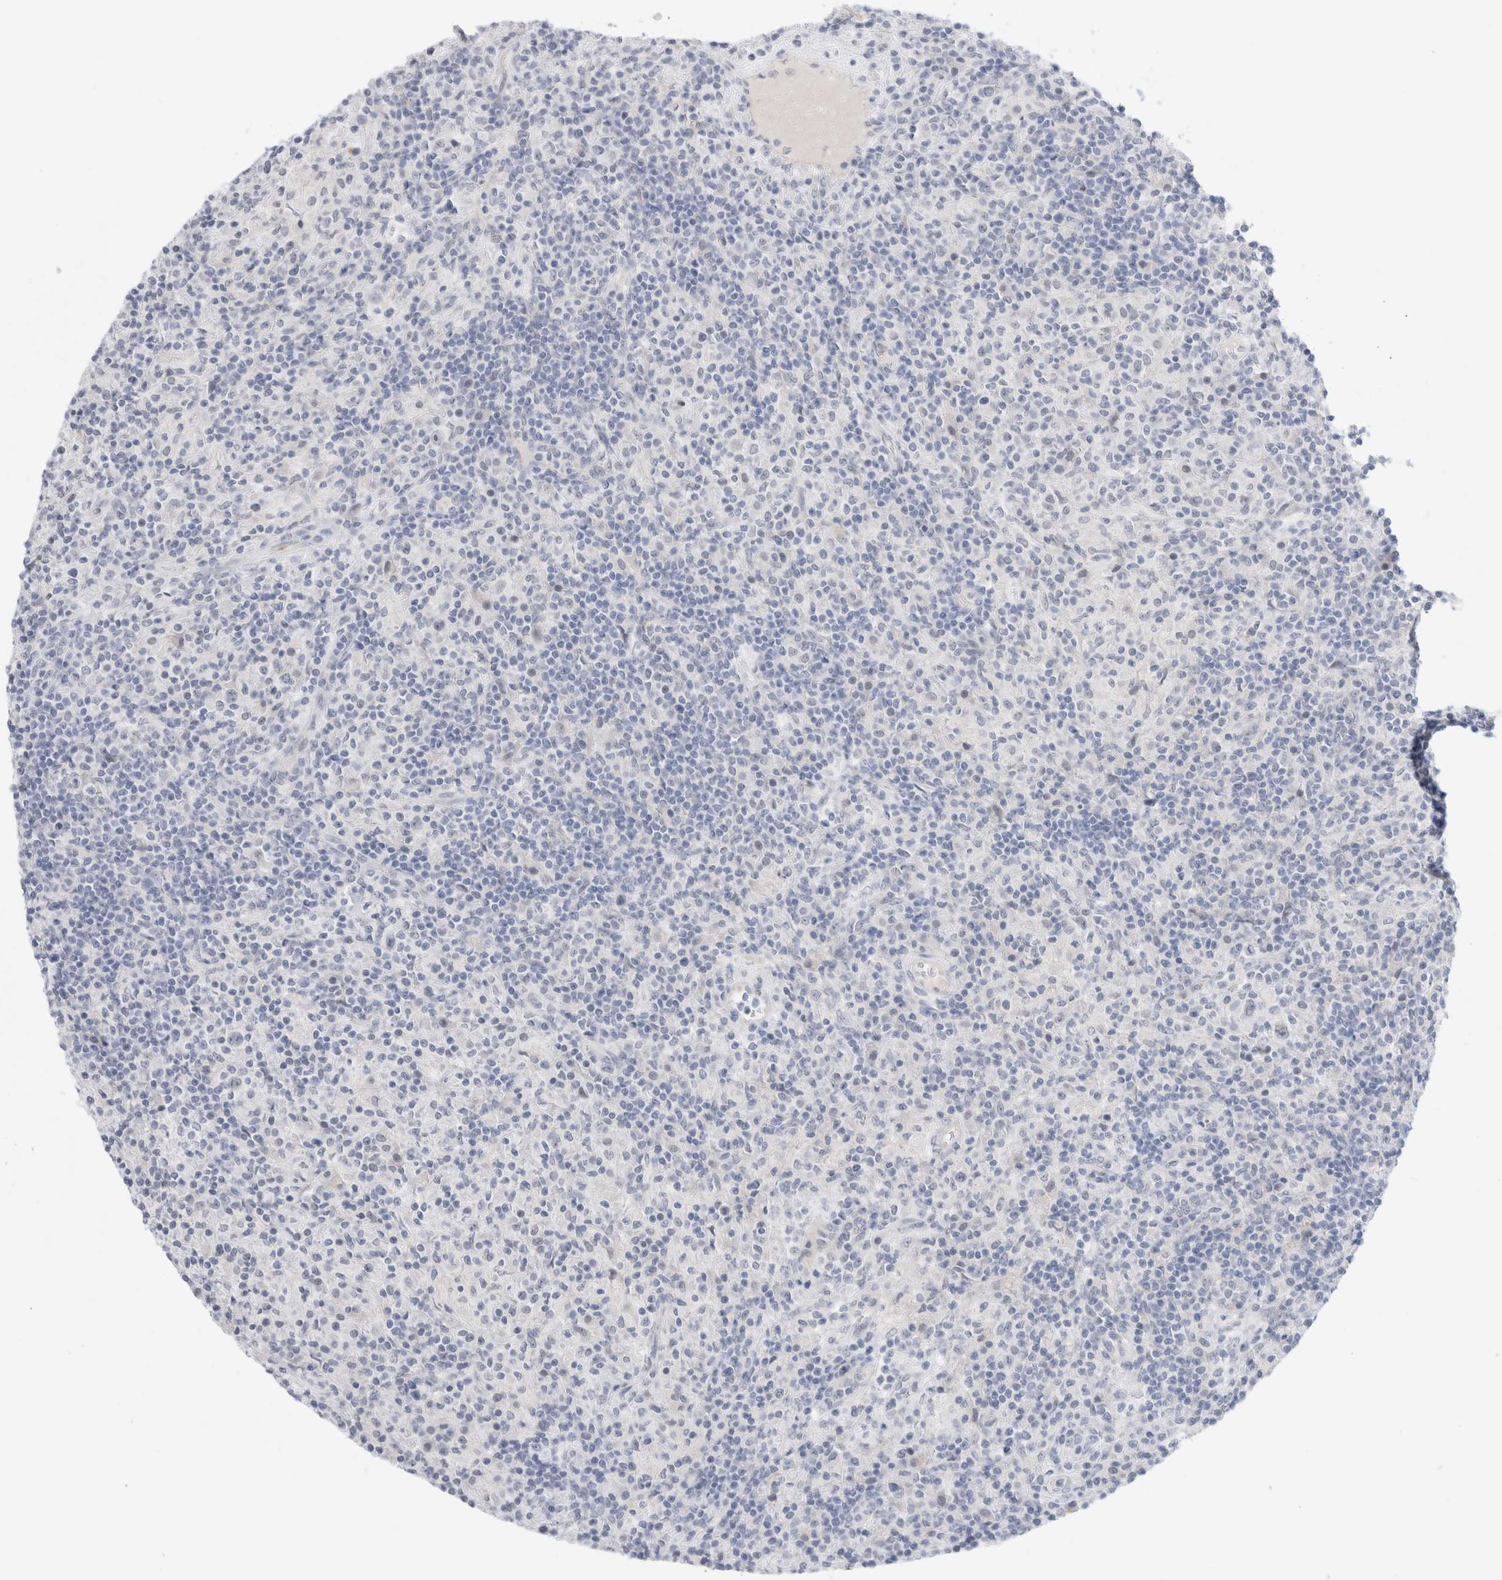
{"staining": {"intensity": "negative", "quantity": "none", "location": "none"}, "tissue": "lymphoma", "cell_type": "Tumor cells", "image_type": "cancer", "snomed": [{"axis": "morphology", "description": "Hodgkin's disease, NOS"}, {"axis": "topography", "description": "Lymph node"}], "caption": "IHC image of neoplastic tissue: Hodgkin's disease stained with DAB shows no significant protein staining in tumor cells.", "gene": "ANKMY1", "patient": {"sex": "male", "age": 70}}